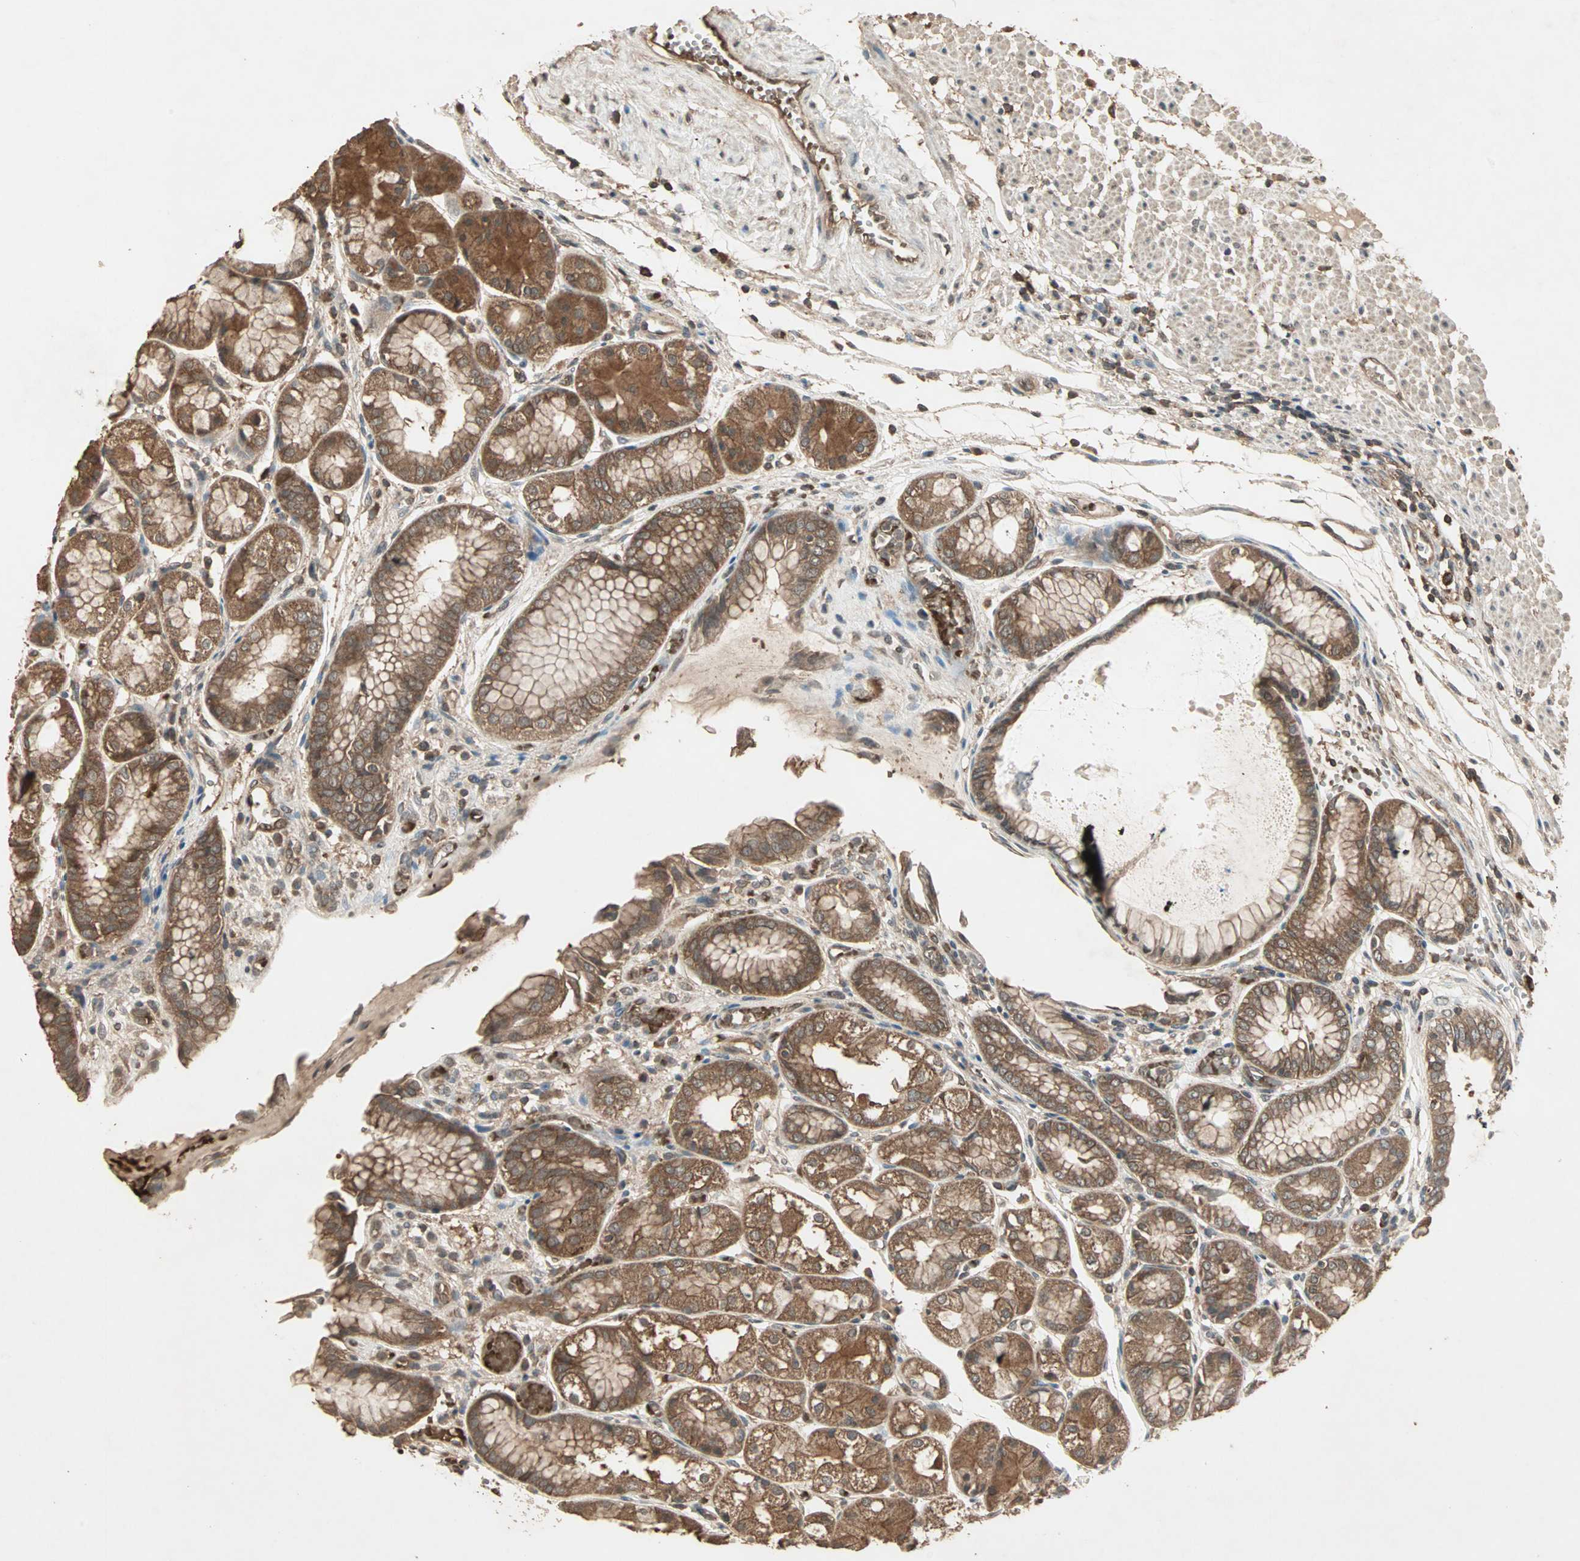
{"staining": {"intensity": "strong", "quantity": ">75%", "location": "cytoplasmic/membranous"}, "tissue": "stomach", "cell_type": "Glandular cells", "image_type": "normal", "snomed": [{"axis": "morphology", "description": "Normal tissue, NOS"}, {"axis": "topography", "description": "Stomach, upper"}], "caption": "This photomicrograph demonstrates immunohistochemistry (IHC) staining of unremarkable stomach, with high strong cytoplasmic/membranous staining in about >75% of glandular cells.", "gene": "UBAC1", "patient": {"sex": "male", "age": 72}}